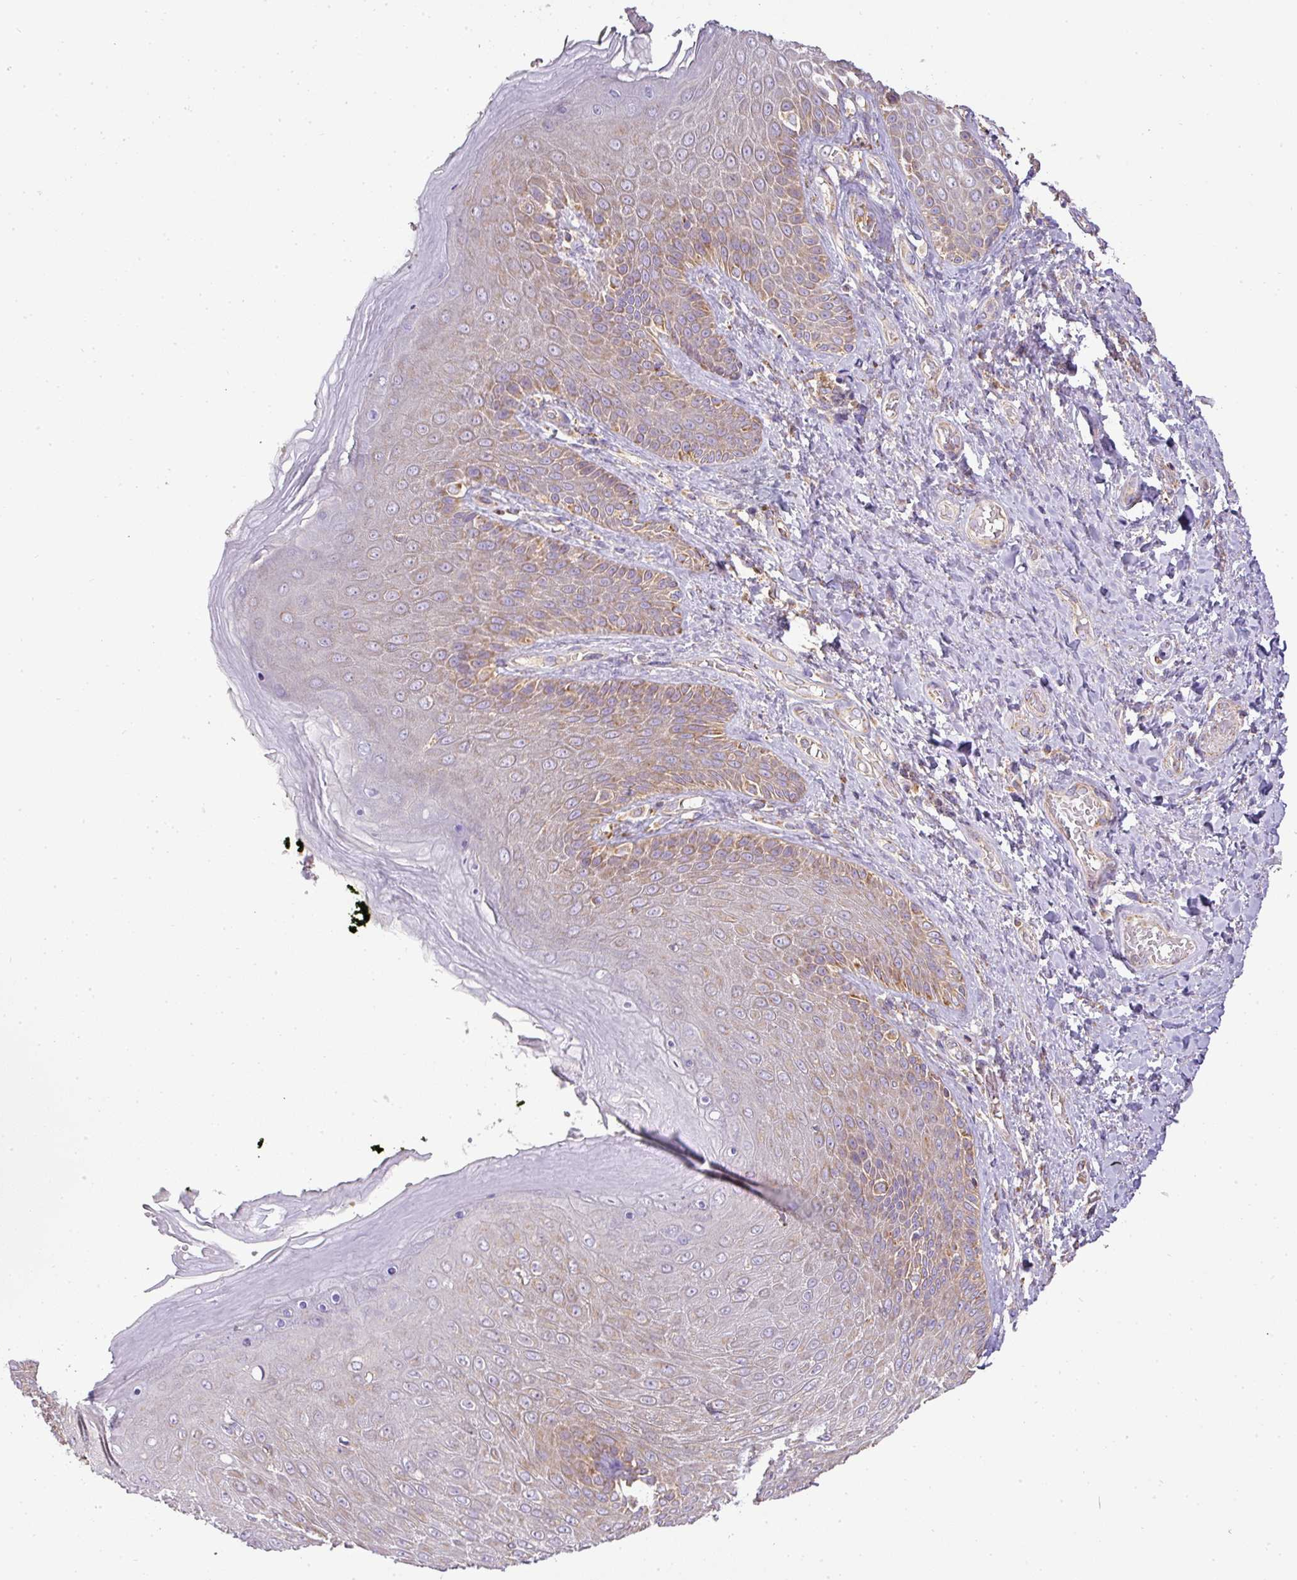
{"staining": {"intensity": "moderate", "quantity": "25%-75%", "location": "cytoplasmic/membranous"}, "tissue": "skin", "cell_type": "Epidermal cells", "image_type": "normal", "snomed": [{"axis": "morphology", "description": "Normal tissue, NOS"}, {"axis": "topography", "description": "Anal"}], "caption": "High-power microscopy captured an IHC micrograph of benign skin, revealing moderate cytoplasmic/membranous positivity in approximately 25%-75% of epidermal cells. The staining is performed using DAB brown chromogen to label protein expression. The nuclei are counter-stained blue using hematoxylin.", "gene": "ZNF211", "patient": {"sex": "female", "age": 89}}